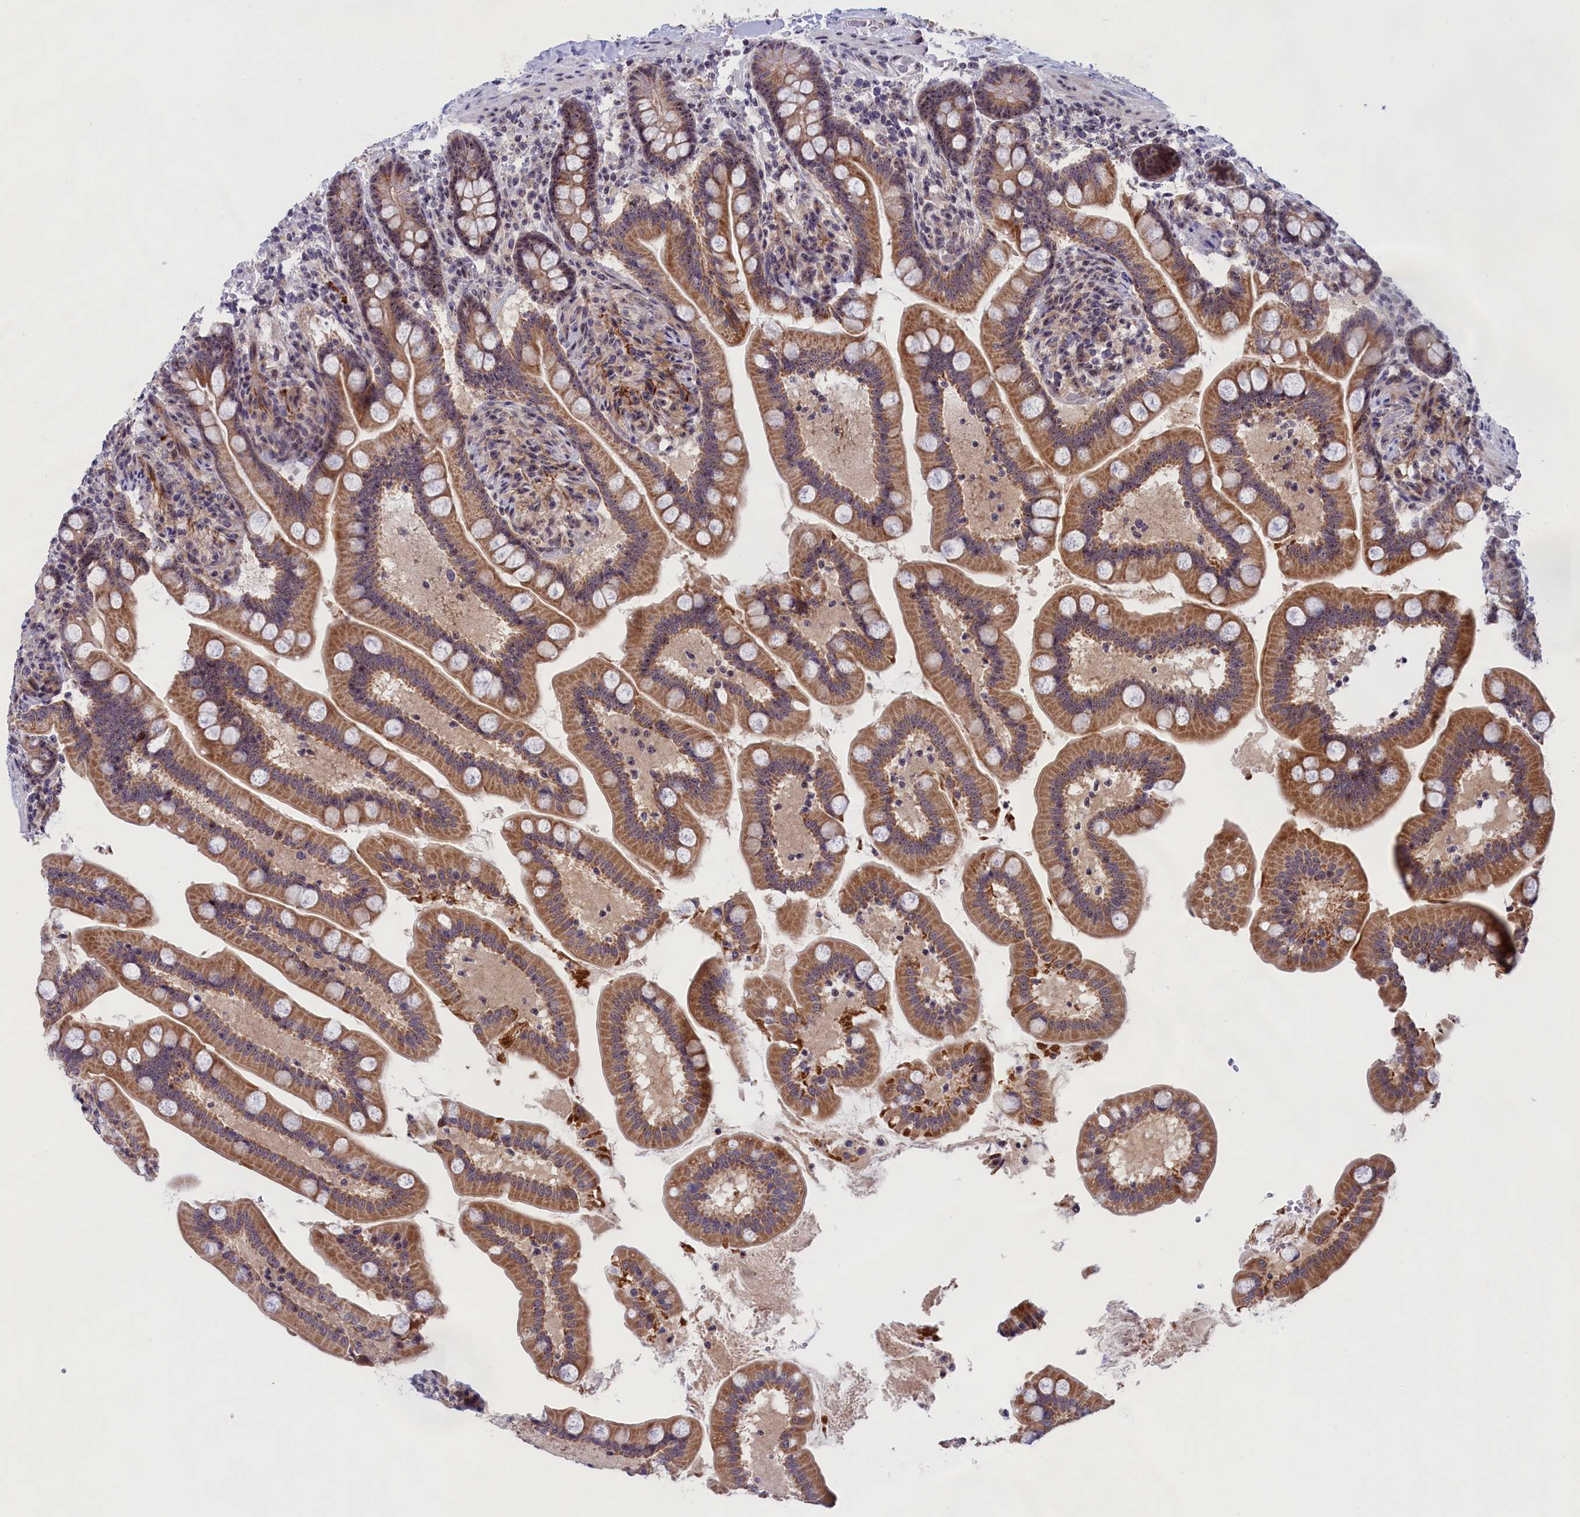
{"staining": {"intensity": "moderate", "quantity": ">75%", "location": "cytoplasmic/membranous,nuclear"}, "tissue": "small intestine", "cell_type": "Glandular cells", "image_type": "normal", "snomed": [{"axis": "morphology", "description": "Normal tissue, NOS"}, {"axis": "topography", "description": "Small intestine"}], "caption": "IHC image of unremarkable small intestine: small intestine stained using immunohistochemistry (IHC) exhibits medium levels of moderate protein expression localized specifically in the cytoplasmic/membranous,nuclear of glandular cells, appearing as a cytoplasmic/membranous,nuclear brown color.", "gene": "PPAN", "patient": {"sex": "female", "age": 64}}